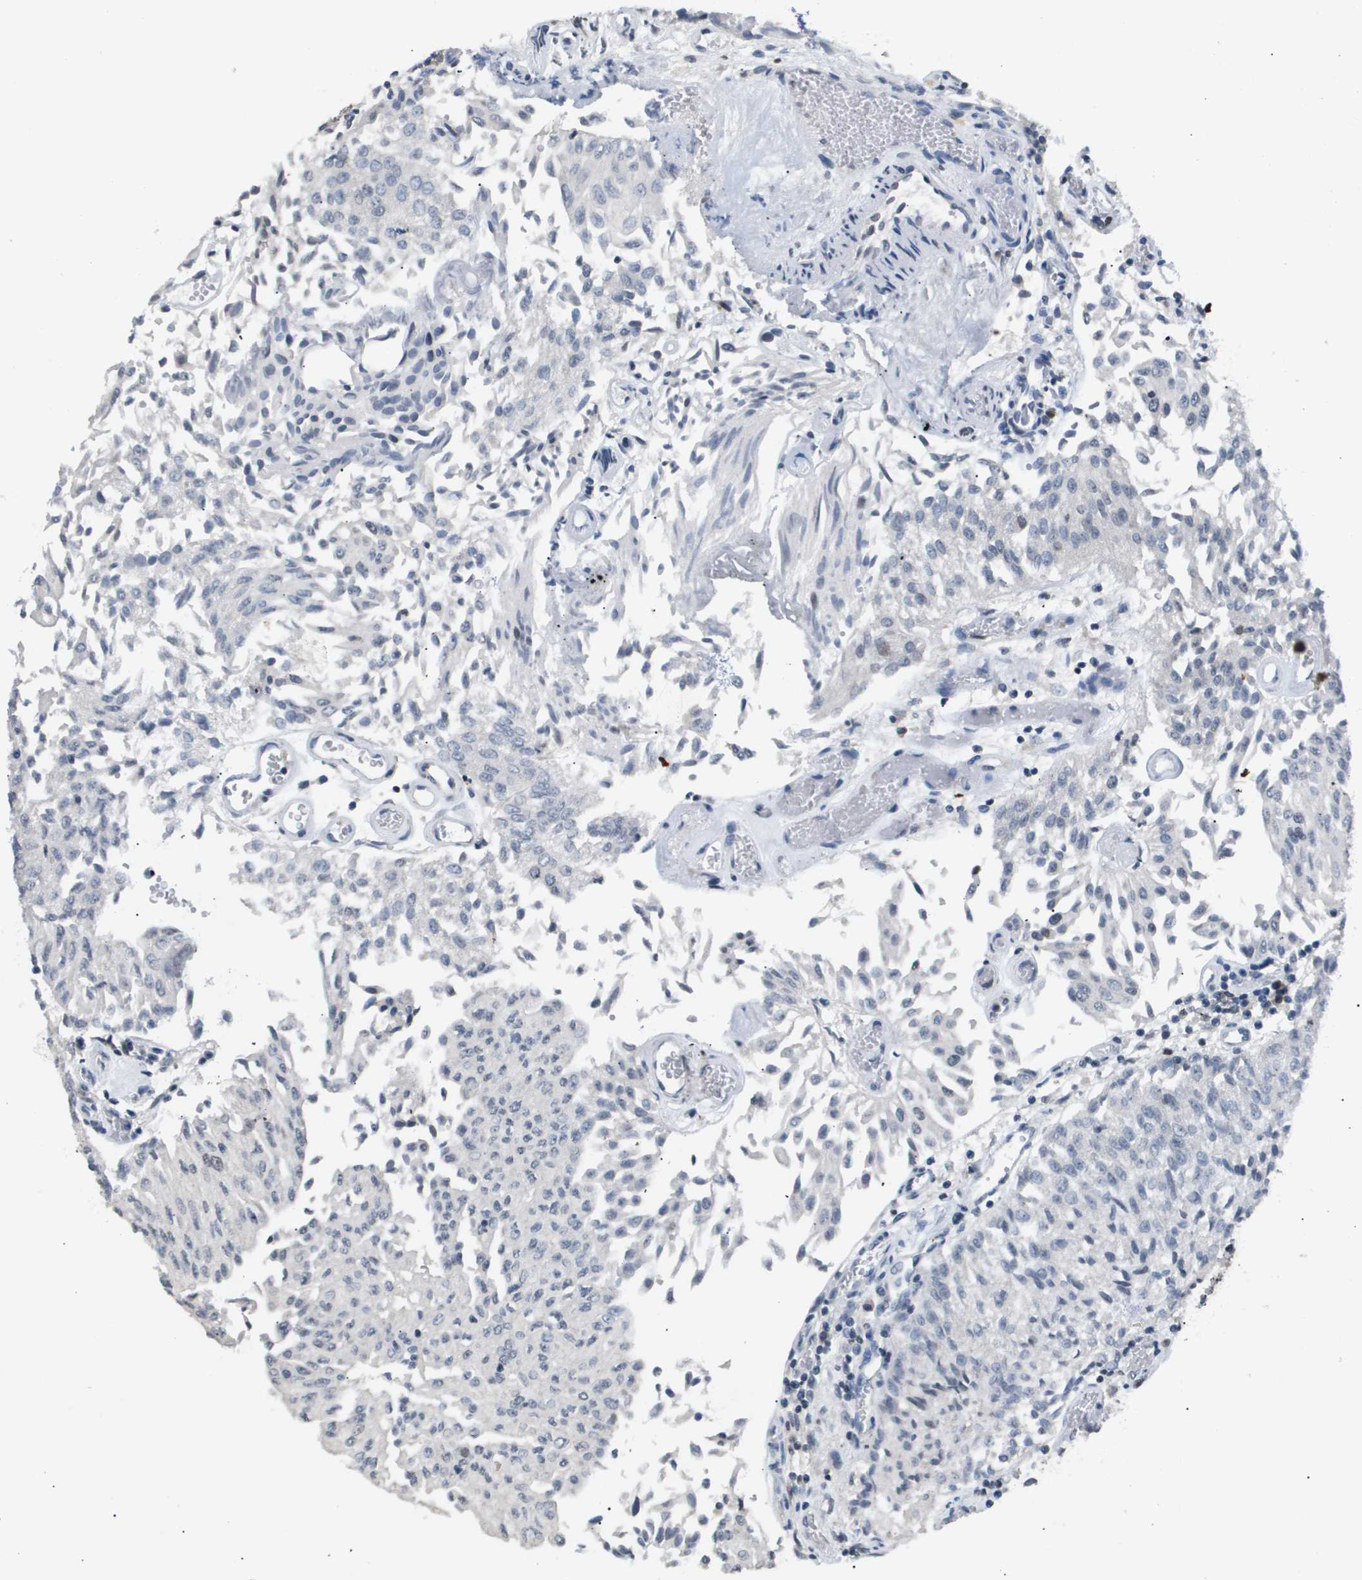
{"staining": {"intensity": "negative", "quantity": "none", "location": "none"}, "tissue": "urothelial cancer", "cell_type": "Tumor cells", "image_type": "cancer", "snomed": [{"axis": "morphology", "description": "Urothelial carcinoma, Low grade"}, {"axis": "topography", "description": "Urinary bladder"}], "caption": "High magnification brightfield microscopy of urothelial carcinoma (low-grade) stained with DAB (3,3'-diaminobenzidine) (brown) and counterstained with hematoxylin (blue): tumor cells show no significant expression.", "gene": "ANAPC2", "patient": {"sex": "male", "age": 86}}